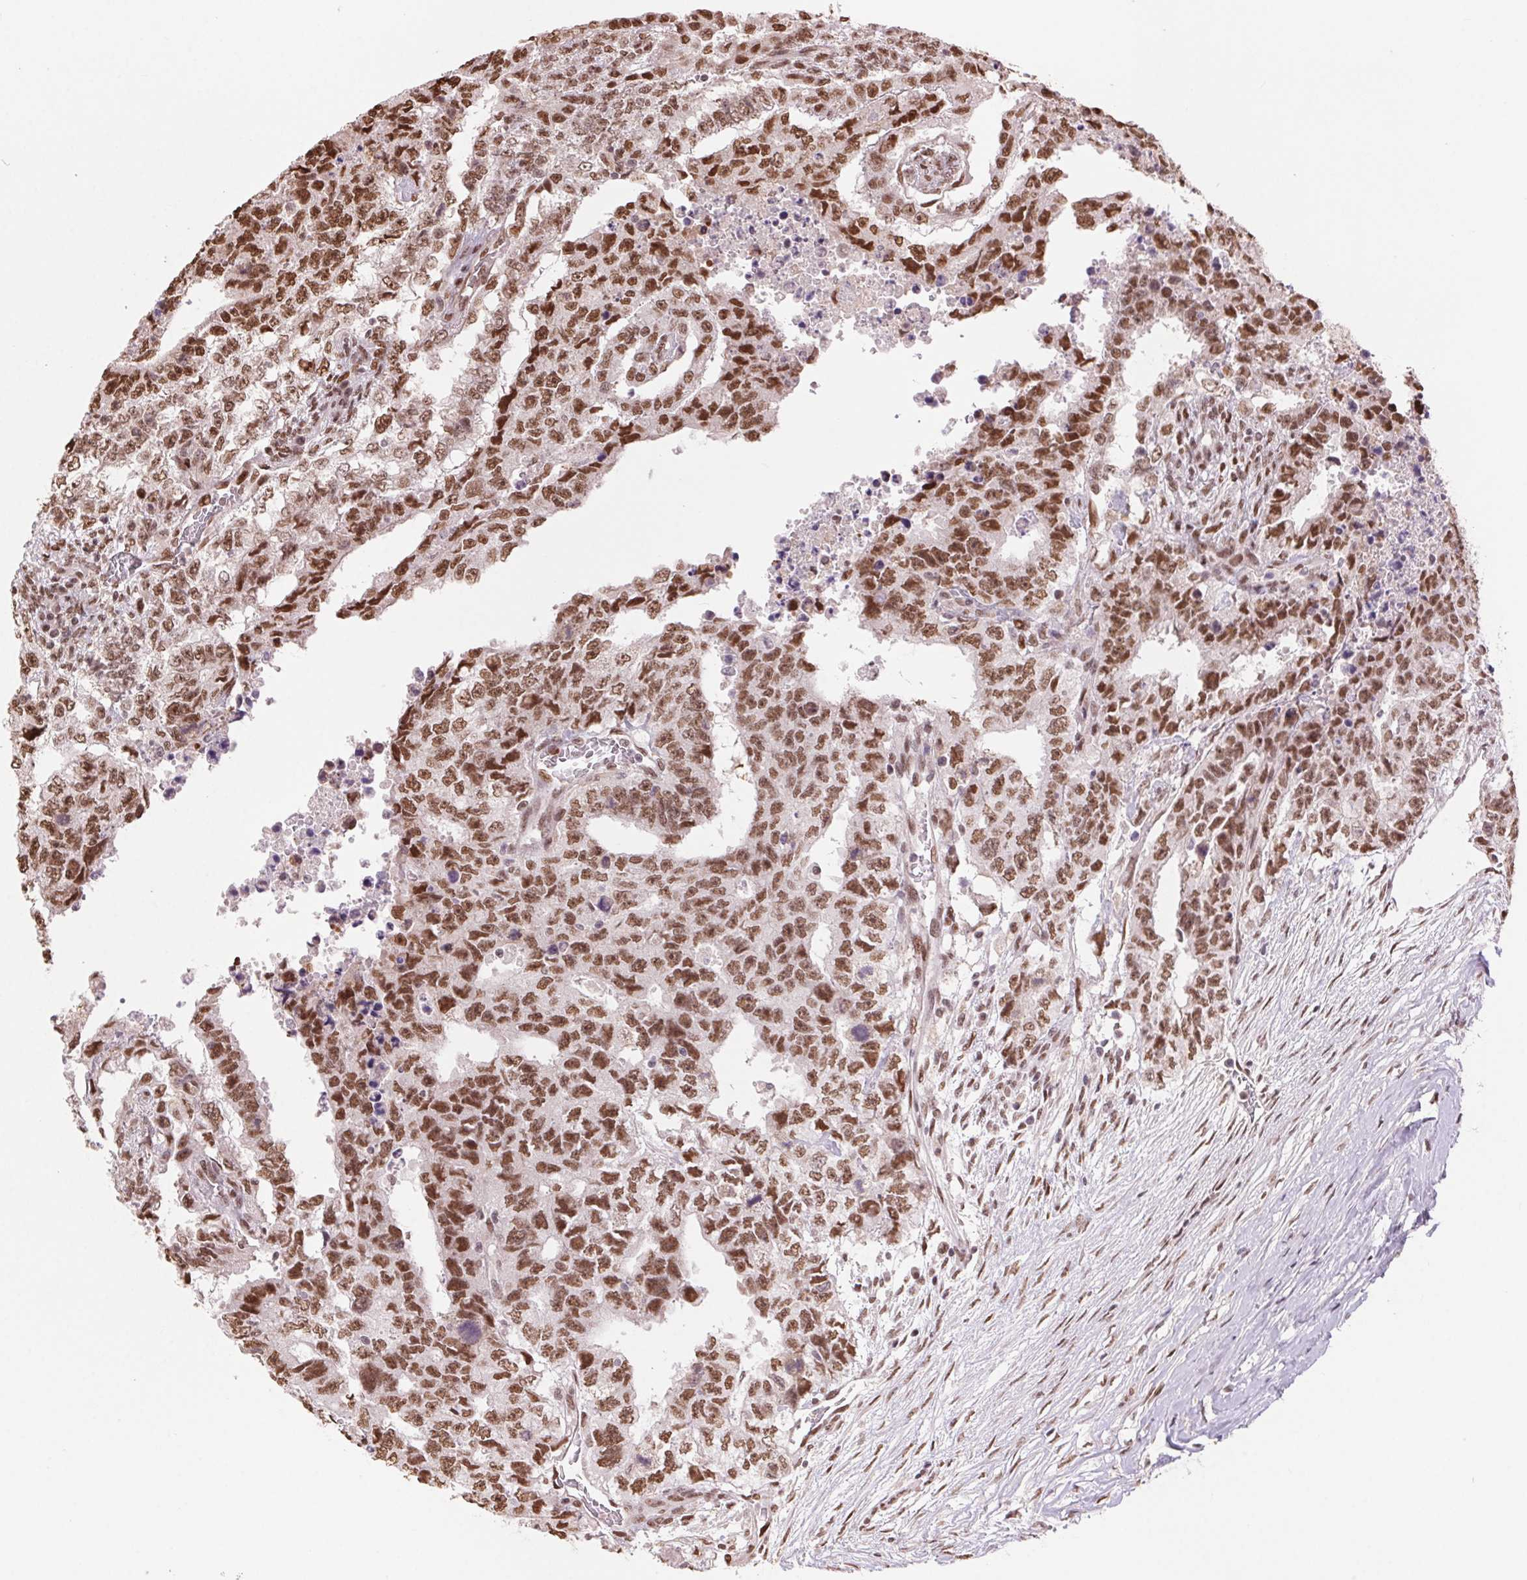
{"staining": {"intensity": "strong", "quantity": ">75%", "location": "nuclear"}, "tissue": "testis cancer", "cell_type": "Tumor cells", "image_type": "cancer", "snomed": [{"axis": "morphology", "description": "Carcinoma, Embryonal, NOS"}, {"axis": "topography", "description": "Testis"}], "caption": "Immunohistochemical staining of human testis embryonal carcinoma demonstrates high levels of strong nuclear protein positivity in approximately >75% of tumor cells.", "gene": "RAD23A", "patient": {"sex": "male", "age": 24}}